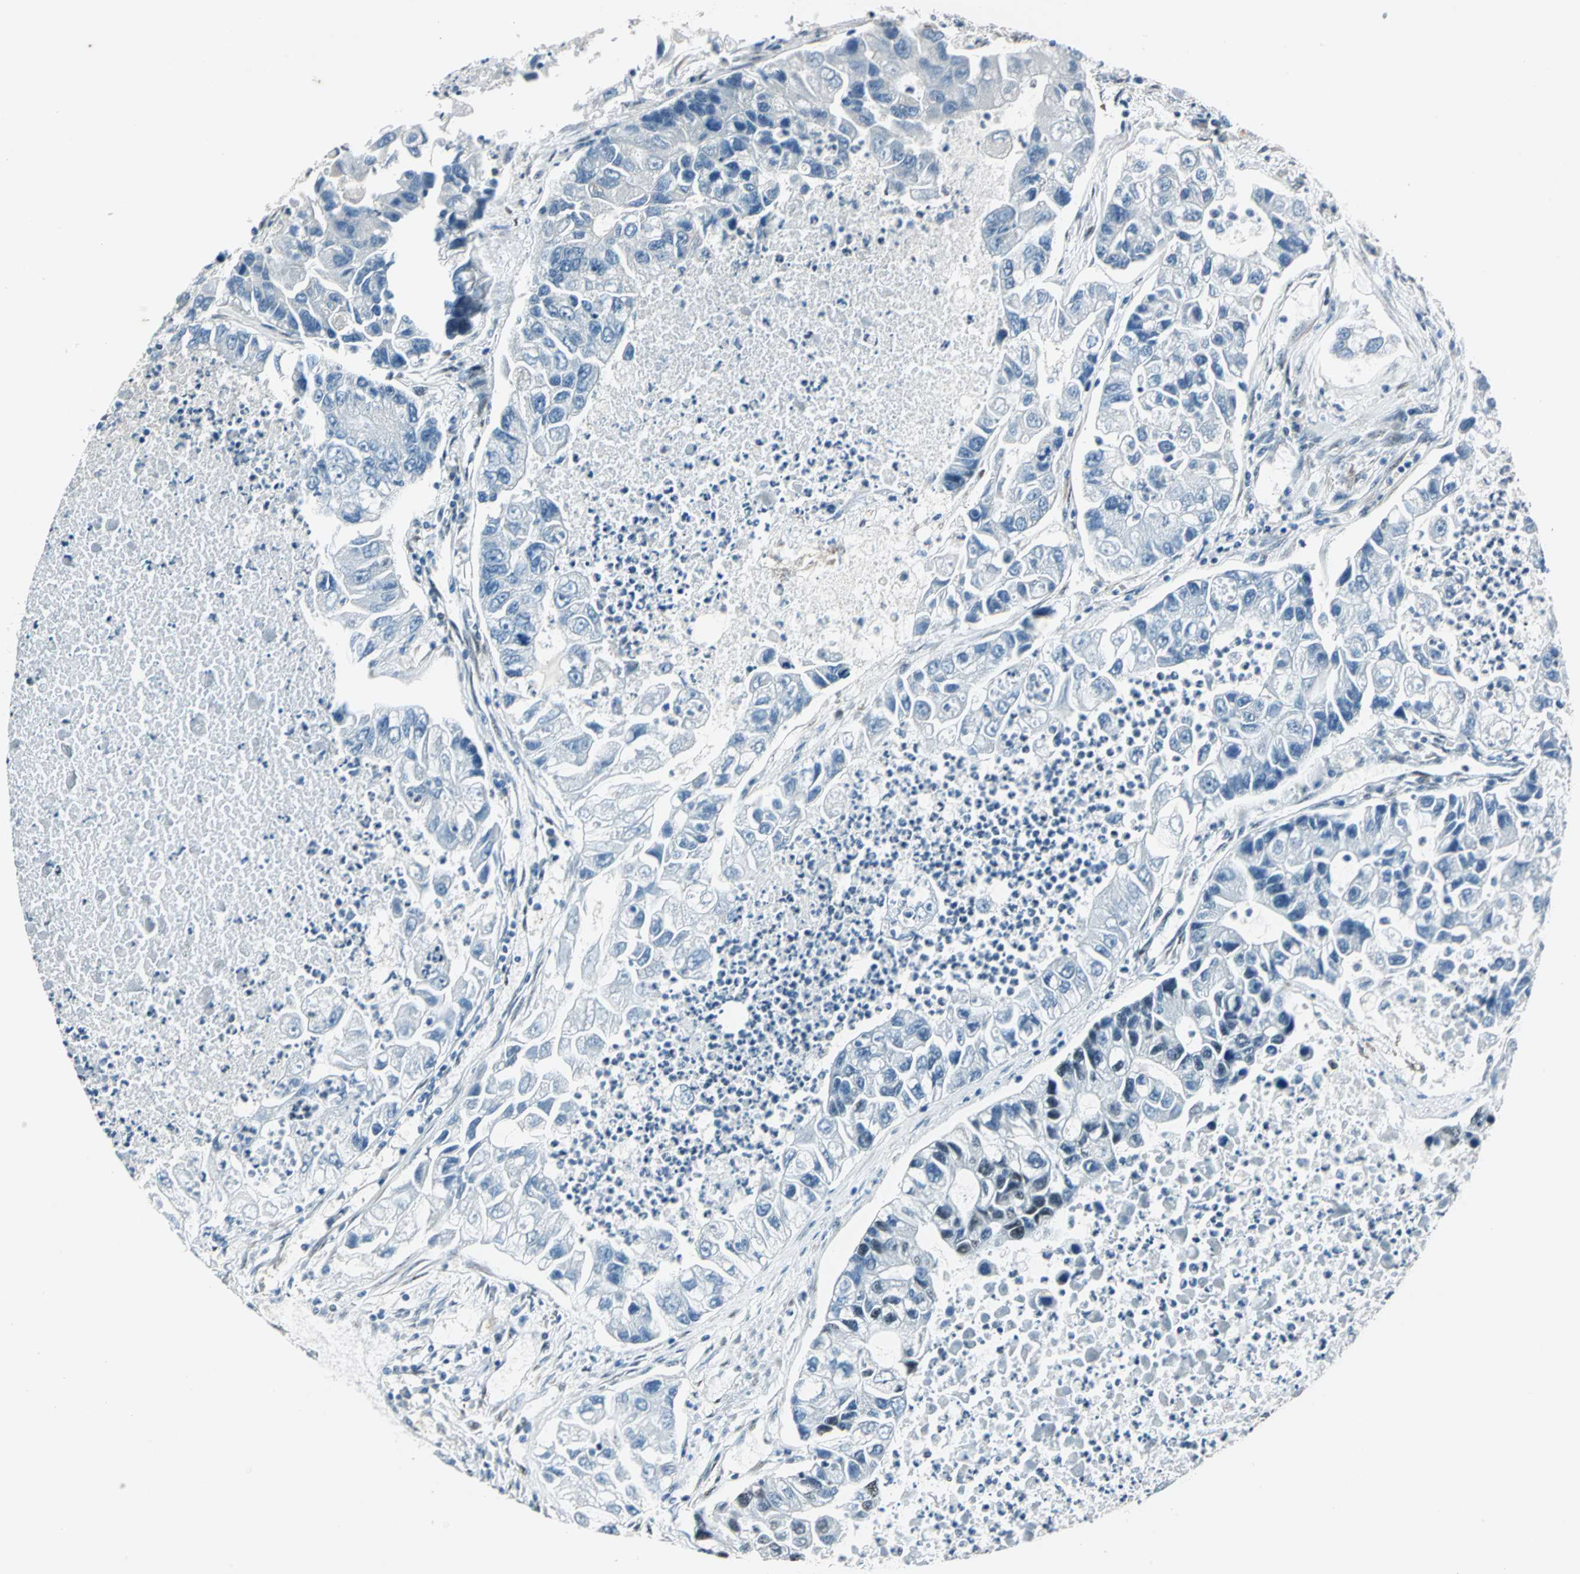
{"staining": {"intensity": "moderate", "quantity": "25%-75%", "location": "nuclear"}, "tissue": "lung cancer", "cell_type": "Tumor cells", "image_type": "cancer", "snomed": [{"axis": "morphology", "description": "Adenocarcinoma, NOS"}, {"axis": "topography", "description": "Lung"}], "caption": "Immunohistochemical staining of lung cancer demonstrates medium levels of moderate nuclear protein staining in about 25%-75% of tumor cells. (DAB (3,3'-diaminobenzidine) IHC, brown staining for protein, blue staining for nuclei).", "gene": "KAT6B", "patient": {"sex": "female", "age": 51}}